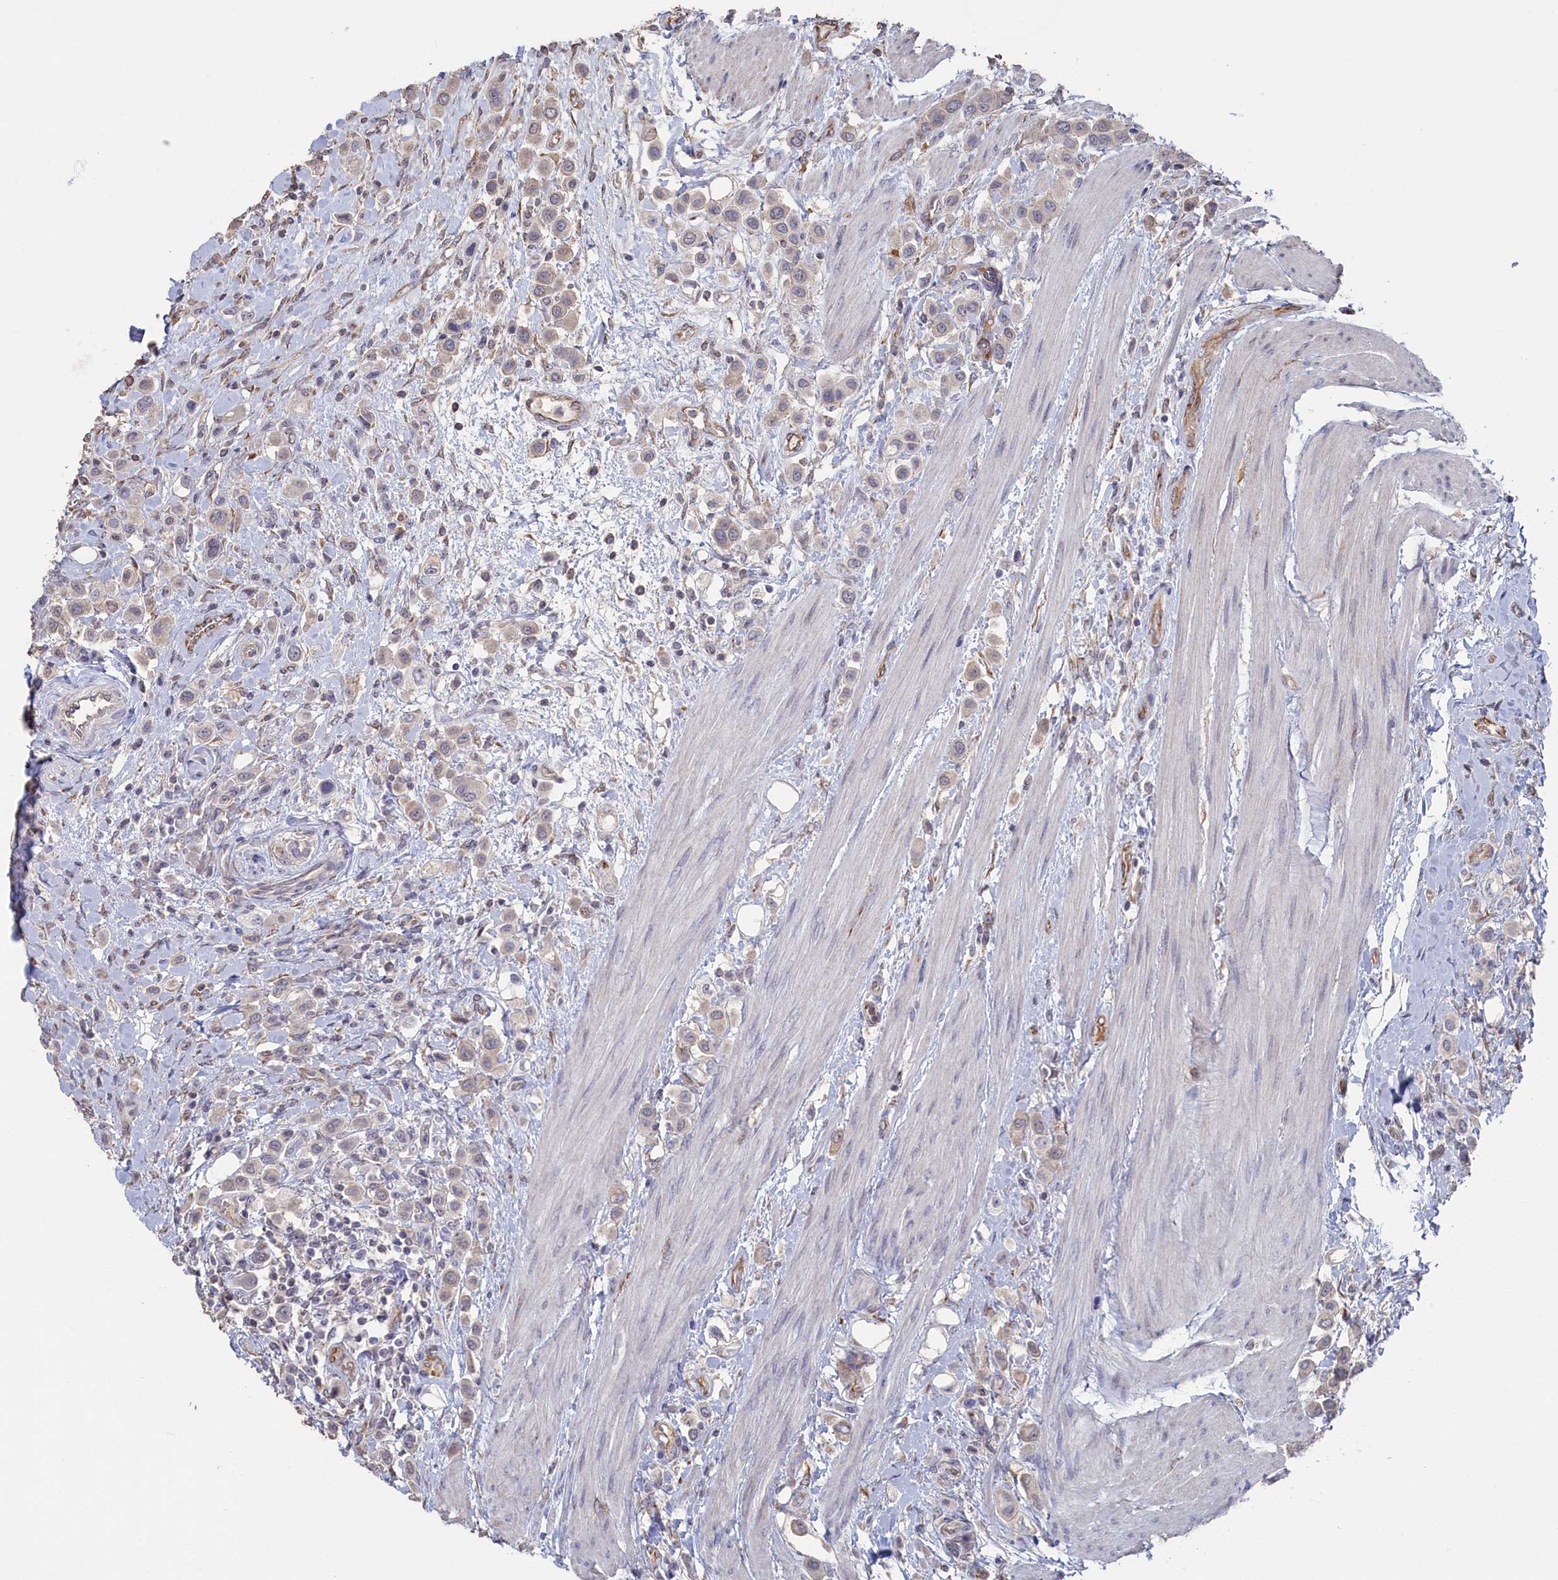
{"staining": {"intensity": "weak", "quantity": "25%-75%", "location": "cytoplasmic/membranous"}, "tissue": "urothelial cancer", "cell_type": "Tumor cells", "image_type": "cancer", "snomed": [{"axis": "morphology", "description": "Urothelial carcinoma, High grade"}, {"axis": "topography", "description": "Urinary bladder"}], "caption": "Immunohistochemistry (IHC) image of neoplastic tissue: human urothelial cancer stained using immunohistochemistry reveals low levels of weak protein expression localized specifically in the cytoplasmic/membranous of tumor cells, appearing as a cytoplasmic/membranous brown color.", "gene": "SEMG2", "patient": {"sex": "male", "age": 50}}